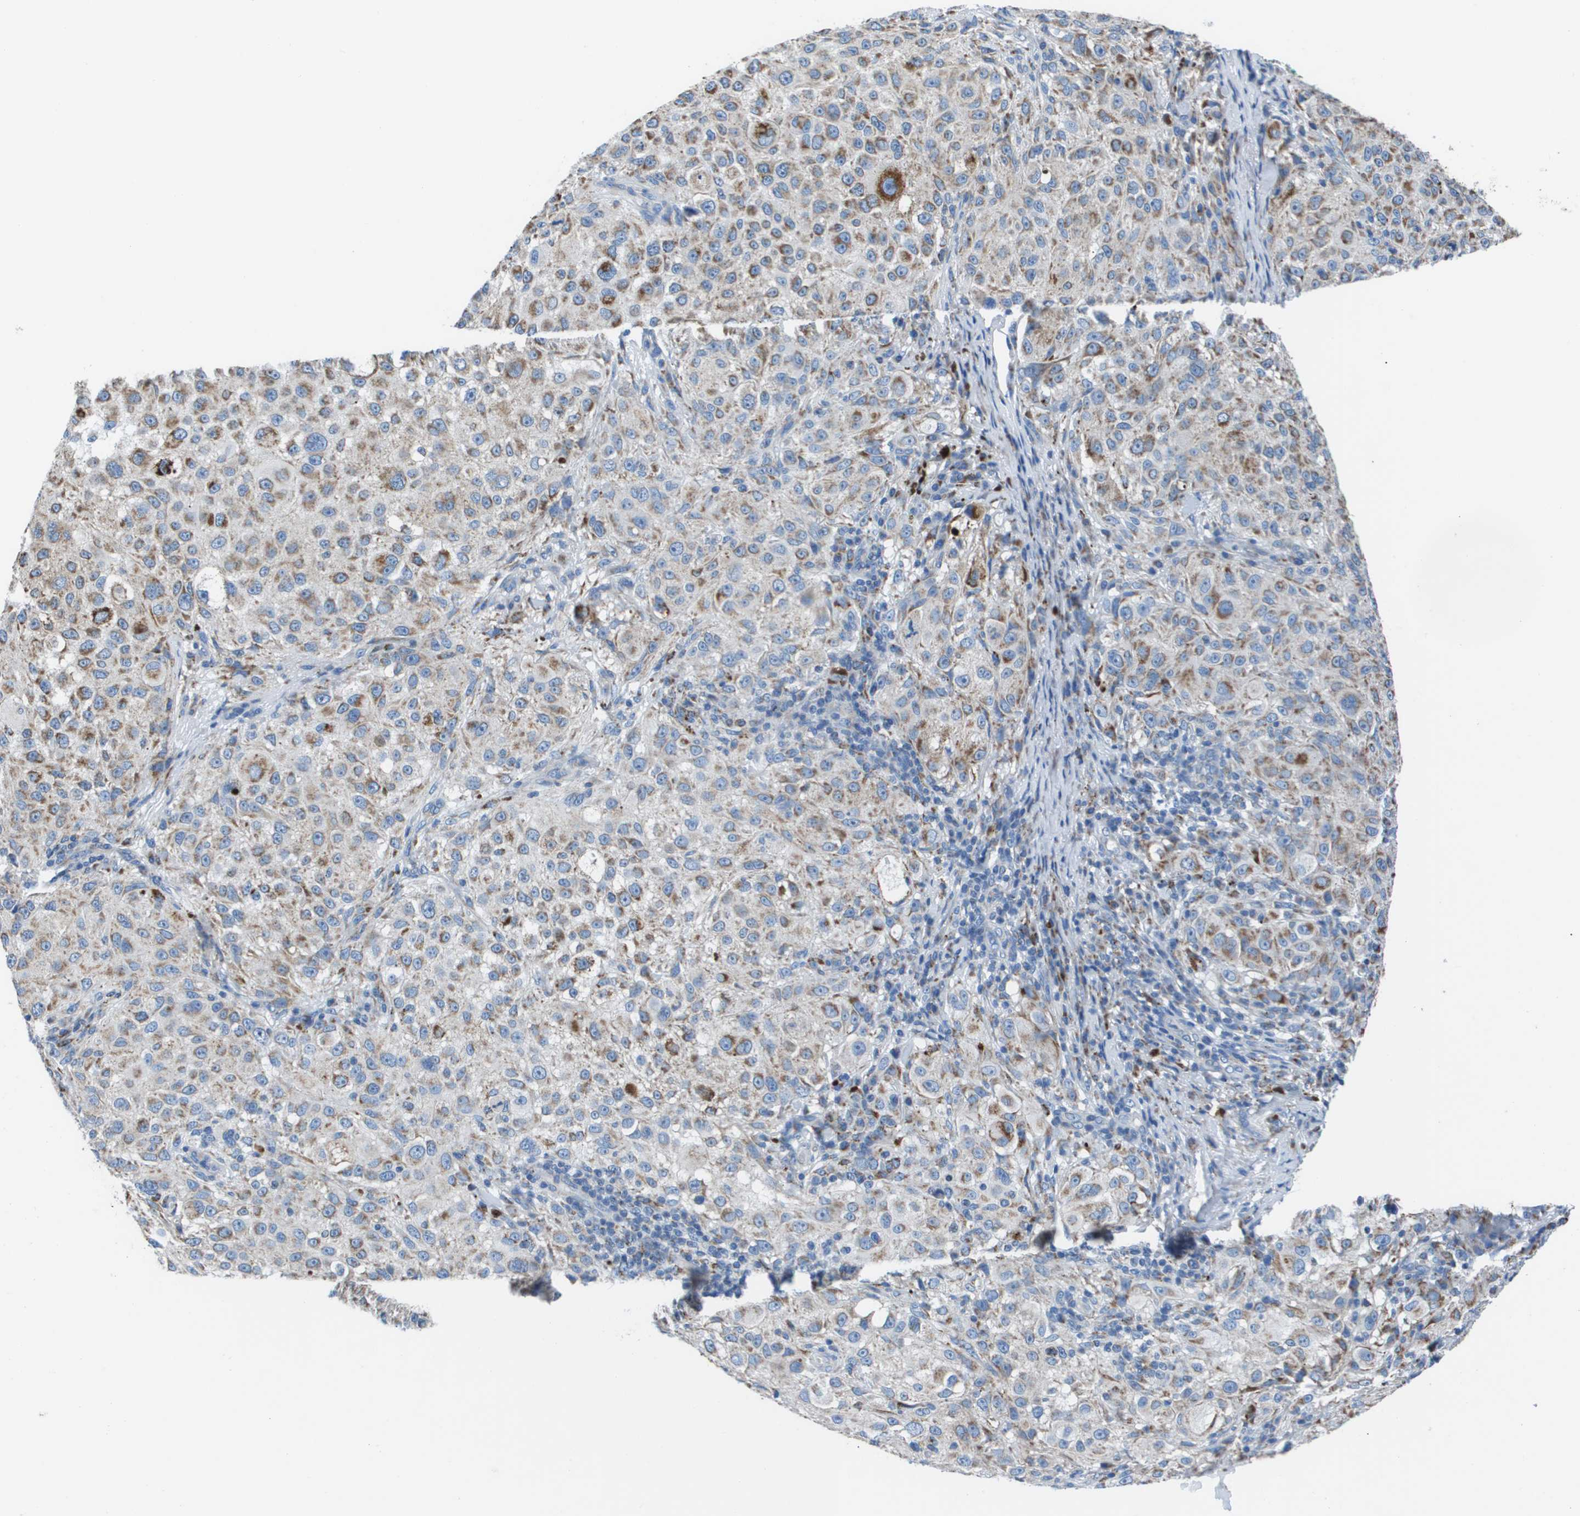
{"staining": {"intensity": "moderate", "quantity": "25%-75%", "location": "cytoplasmic/membranous"}, "tissue": "melanoma", "cell_type": "Tumor cells", "image_type": "cancer", "snomed": [{"axis": "morphology", "description": "Necrosis, NOS"}, {"axis": "morphology", "description": "Malignant melanoma, NOS"}, {"axis": "topography", "description": "Skin"}], "caption": "An image showing moderate cytoplasmic/membranous positivity in approximately 25%-75% of tumor cells in malignant melanoma, as visualized by brown immunohistochemical staining.", "gene": "ZDHHC3", "patient": {"sex": "female", "age": 87}}